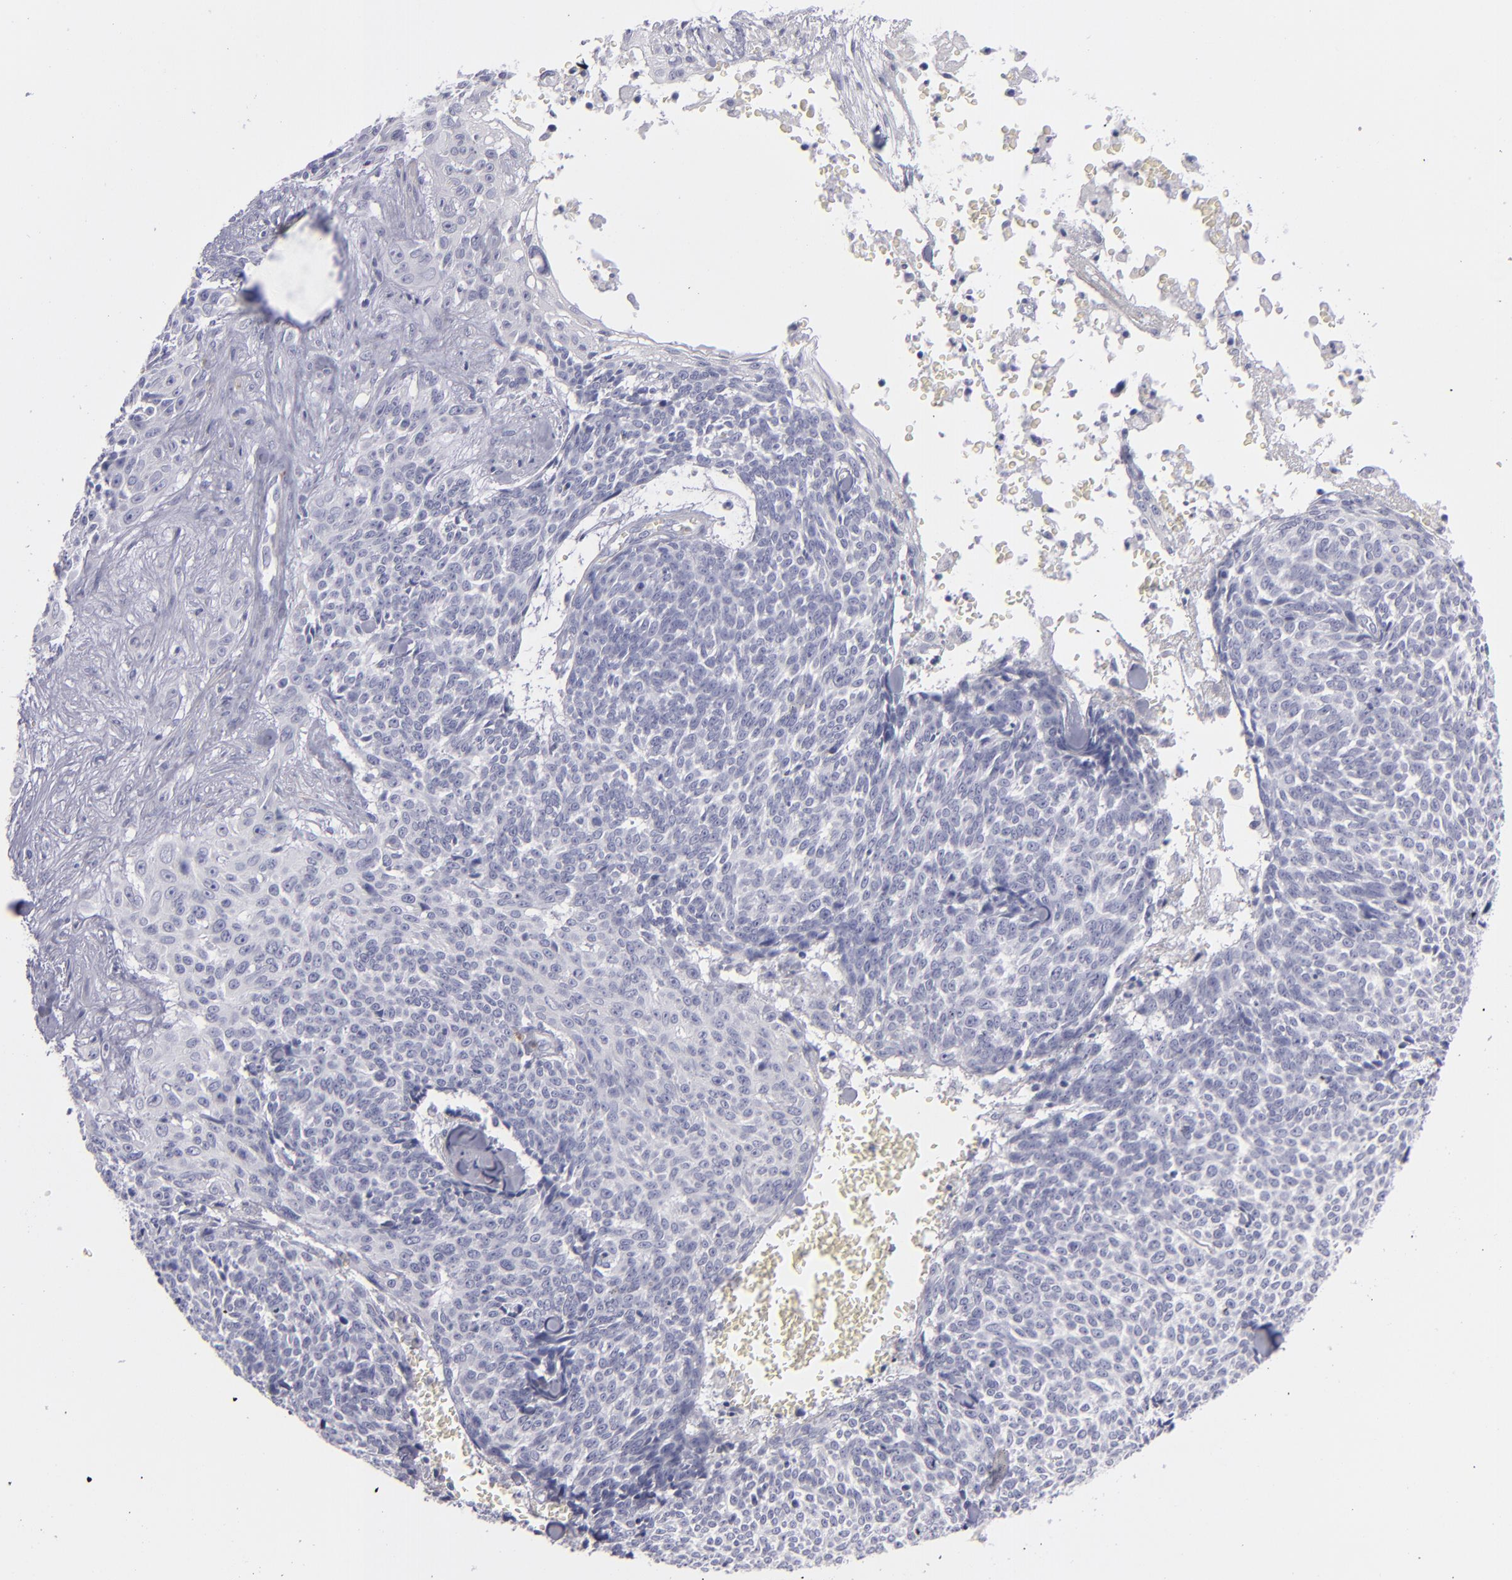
{"staining": {"intensity": "negative", "quantity": "none", "location": "none"}, "tissue": "skin cancer", "cell_type": "Tumor cells", "image_type": "cancer", "snomed": [{"axis": "morphology", "description": "Basal cell carcinoma"}, {"axis": "topography", "description": "Skin"}], "caption": "Immunohistochemistry (IHC) histopathology image of basal cell carcinoma (skin) stained for a protein (brown), which demonstrates no positivity in tumor cells.", "gene": "MYH11", "patient": {"sex": "female", "age": 89}}